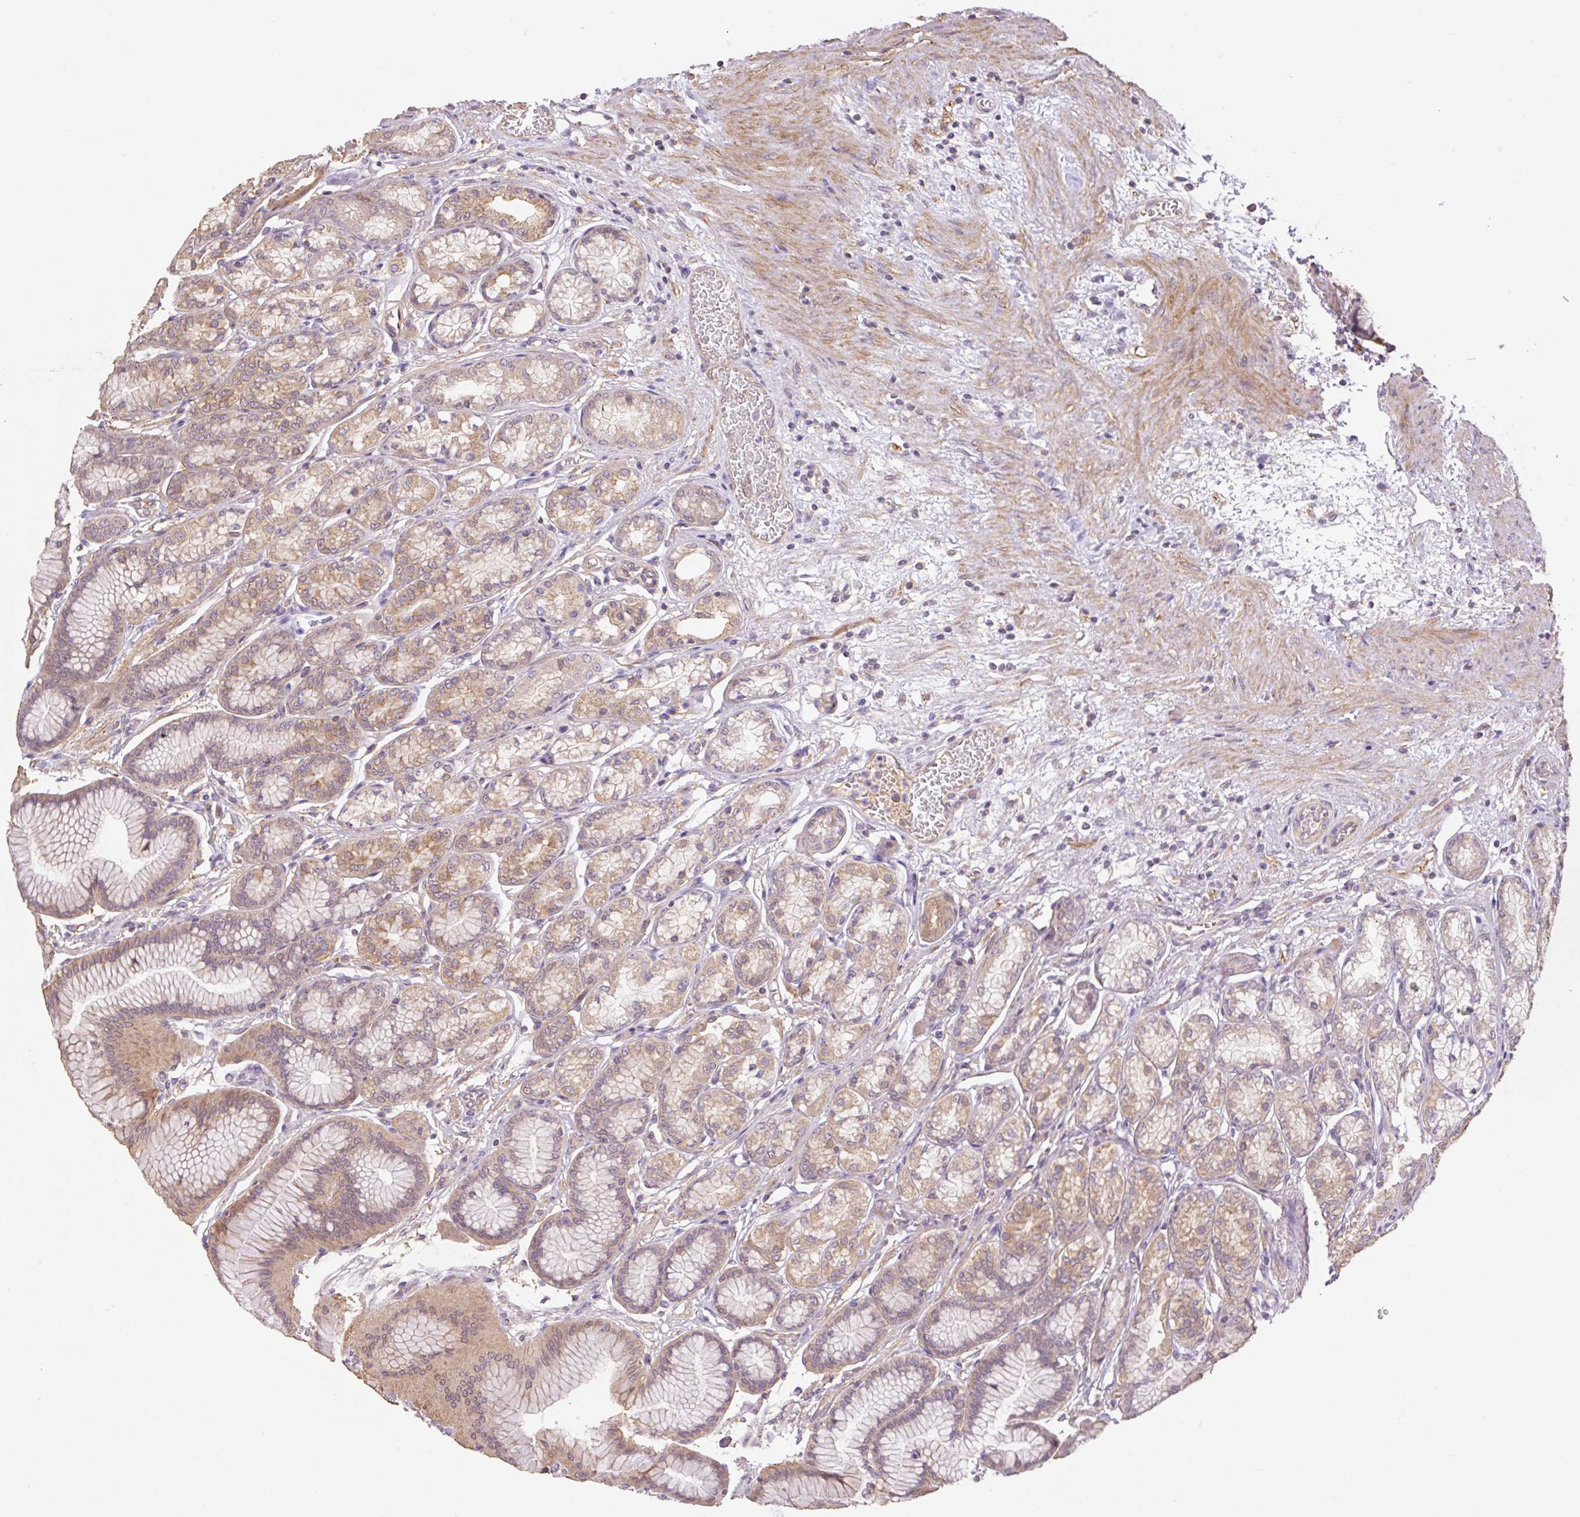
{"staining": {"intensity": "moderate", "quantity": ">75%", "location": "cytoplasmic/membranous"}, "tissue": "stomach", "cell_type": "Glandular cells", "image_type": "normal", "snomed": [{"axis": "morphology", "description": "Normal tissue, NOS"}, {"axis": "morphology", "description": "Adenocarcinoma, NOS"}, {"axis": "morphology", "description": "Adenocarcinoma, High grade"}, {"axis": "topography", "description": "Stomach, upper"}, {"axis": "topography", "description": "Stomach"}], "caption": "High-magnification brightfield microscopy of unremarkable stomach stained with DAB (brown) and counterstained with hematoxylin (blue). glandular cells exhibit moderate cytoplasmic/membranous staining is appreciated in approximately>75% of cells. (DAB (3,3'-diaminobenzidine) IHC, brown staining for protein, blue staining for nuclei).", "gene": "COX8A", "patient": {"sex": "female", "age": 65}}